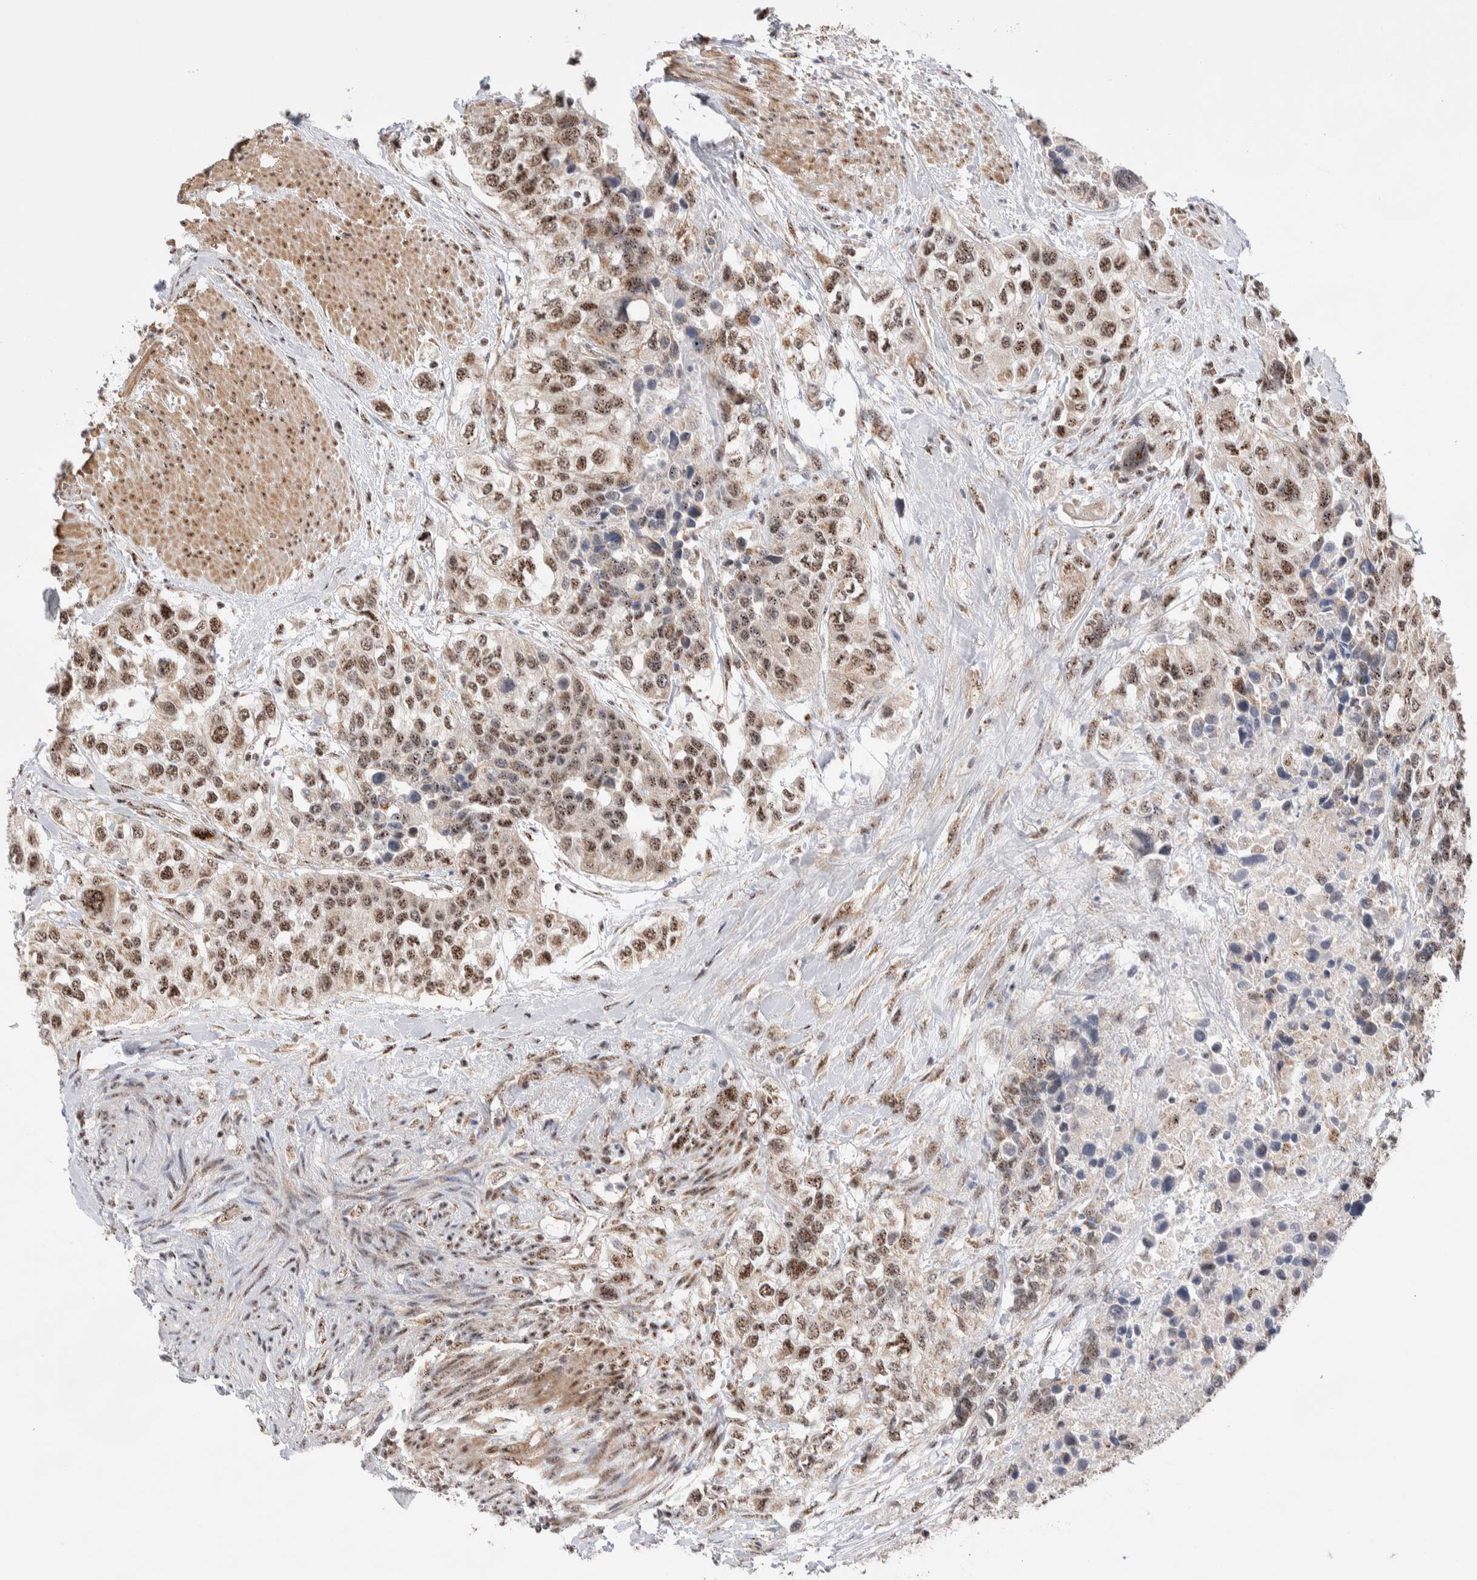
{"staining": {"intensity": "moderate", "quantity": ">75%", "location": "nuclear"}, "tissue": "urothelial cancer", "cell_type": "Tumor cells", "image_type": "cancer", "snomed": [{"axis": "morphology", "description": "Urothelial carcinoma, High grade"}, {"axis": "topography", "description": "Urinary bladder"}], "caption": "A micrograph showing moderate nuclear expression in approximately >75% of tumor cells in urothelial cancer, as visualized by brown immunohistochemical staining.", "gene": "ZNF695", "patient": {"sex": "female", "age": 80}}